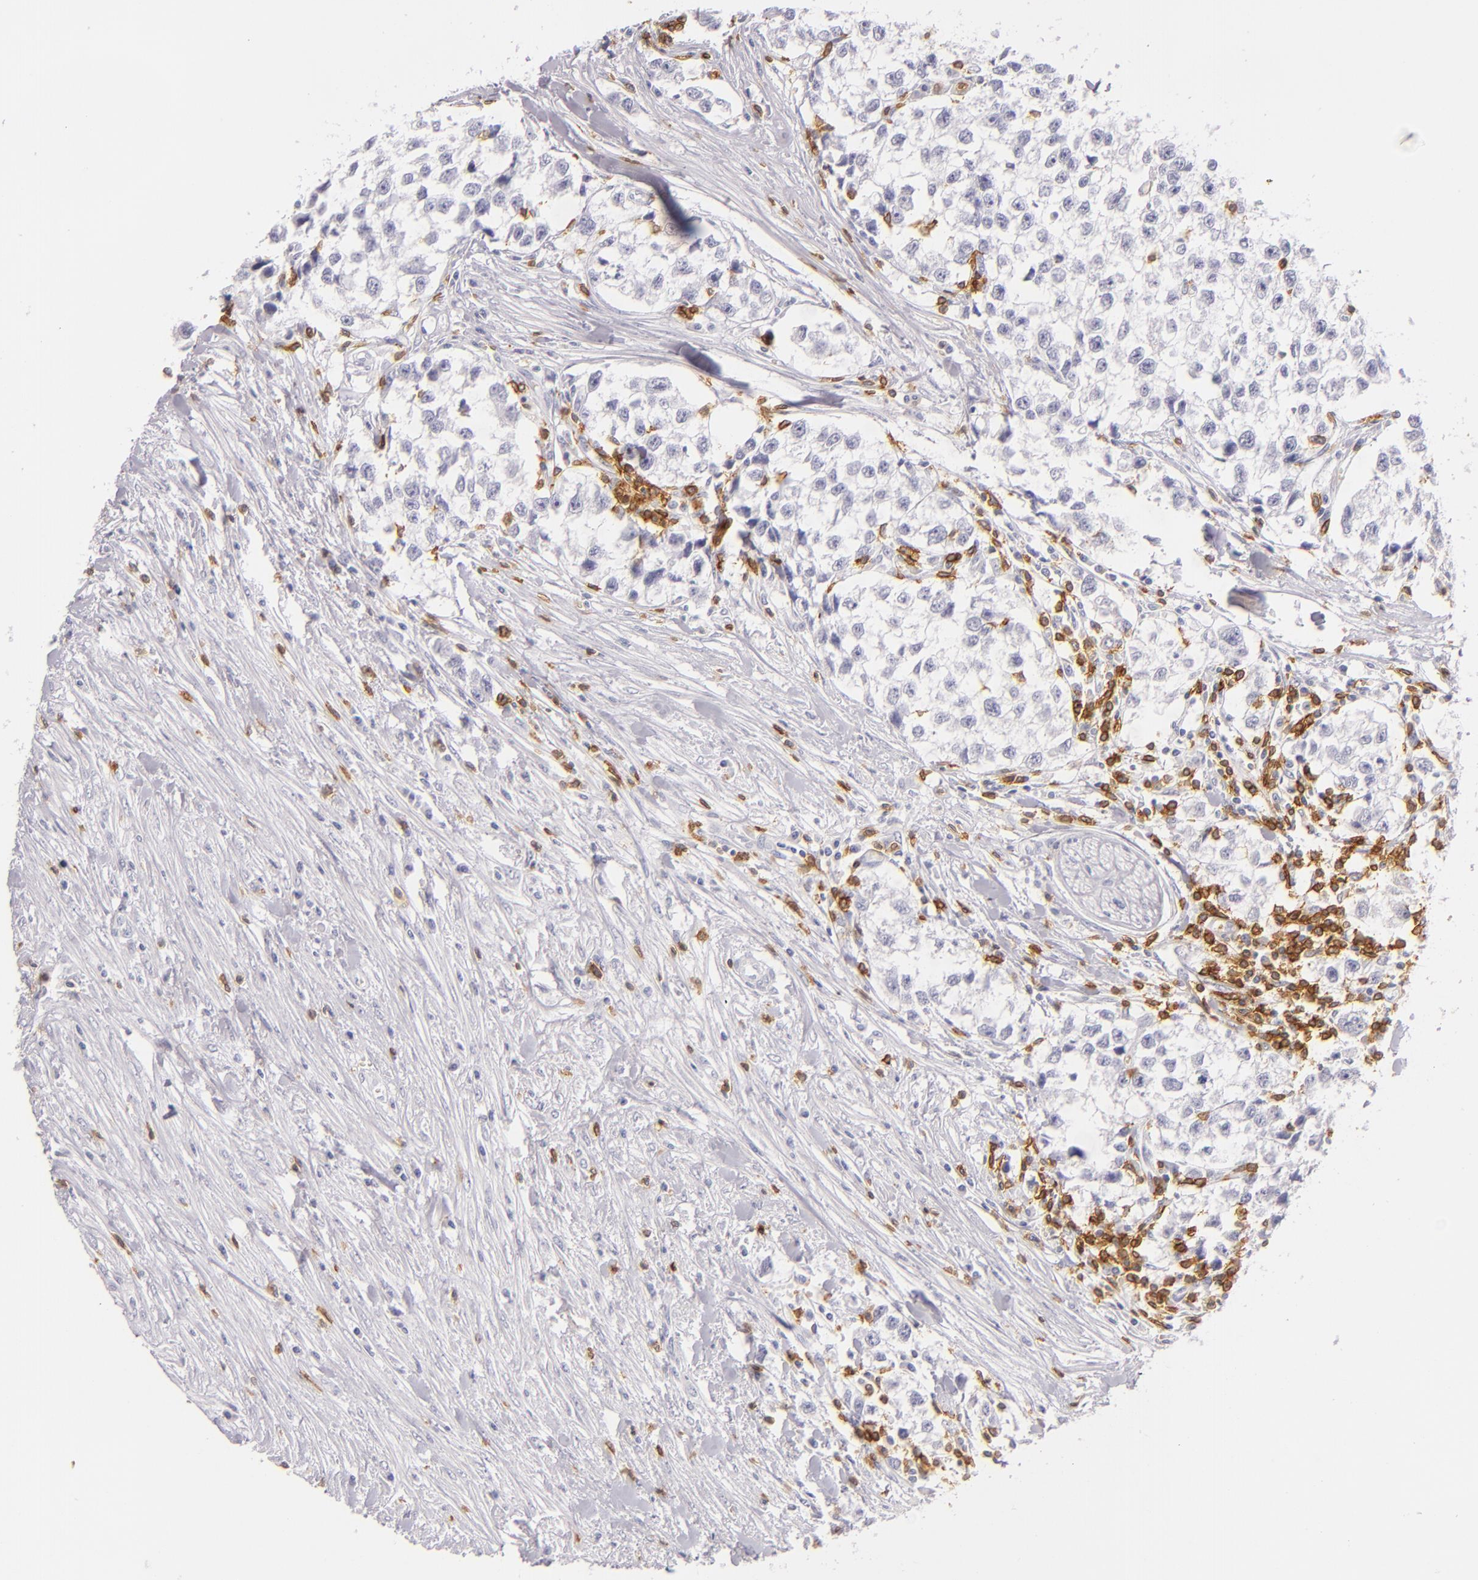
{"staining": {"intensity": "negative", "quantity": "none", "location": "none"}, "tissue": "testis cancer", "cell_type": "Tumor cells", "image_type": "cancer", "snomed": [{"axis": "morphology", "description": "Seminoma, NOS"}, {"axis": "morphology", "description": "Carcinoma, Embryonal, NOS"}, {"axis": "topography", "description": "Testis"}], "caption": "Testis cancer was stained to show a protein in brown. There is no significant staining in tumor cells.", "gene": "LAT", "patient": {"sex": "male", "age": 30}}